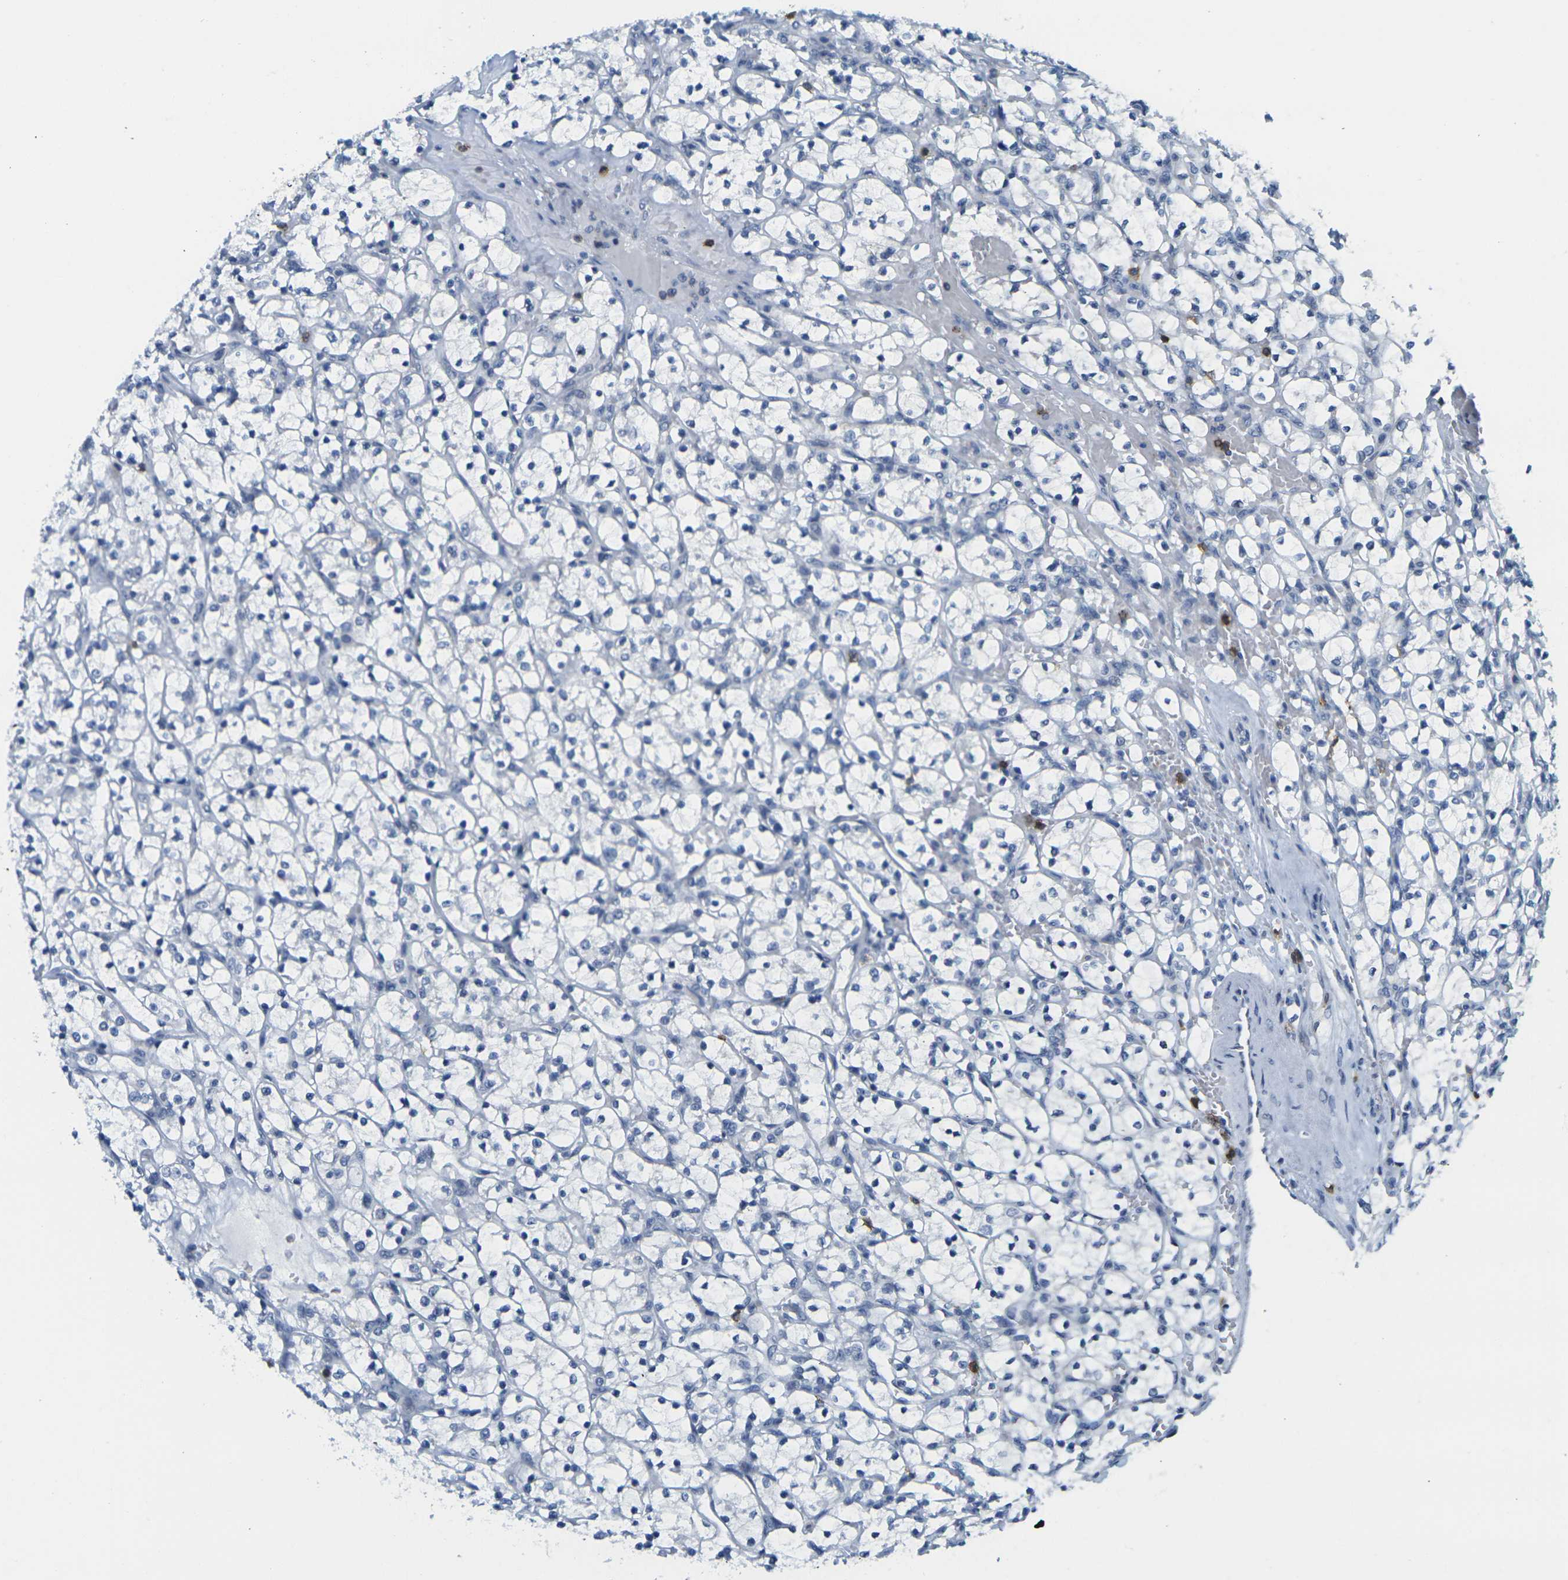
{"staining": {"intensity": "negative", "quantity": "none", "location": "none"}, "tissue": "renal cancer", "cell_type": "Tumor cells", "image_type": "cancer", "snomed": [{"axis": "morphology", "description": "Adenocarcinoma, NOS"}, {"axis": "topography", "description": "Kidney"}], "caption": "A high-resolution photomicrograph shows immunohistochemistry (IHC) staining of renal adenocarcinoma, which shows no significant staining in tumor cells. (DAB IHC with hematoxylin counter stain).", "gene": "CD3D", "patient": {"sex": "female", "age": 69}}